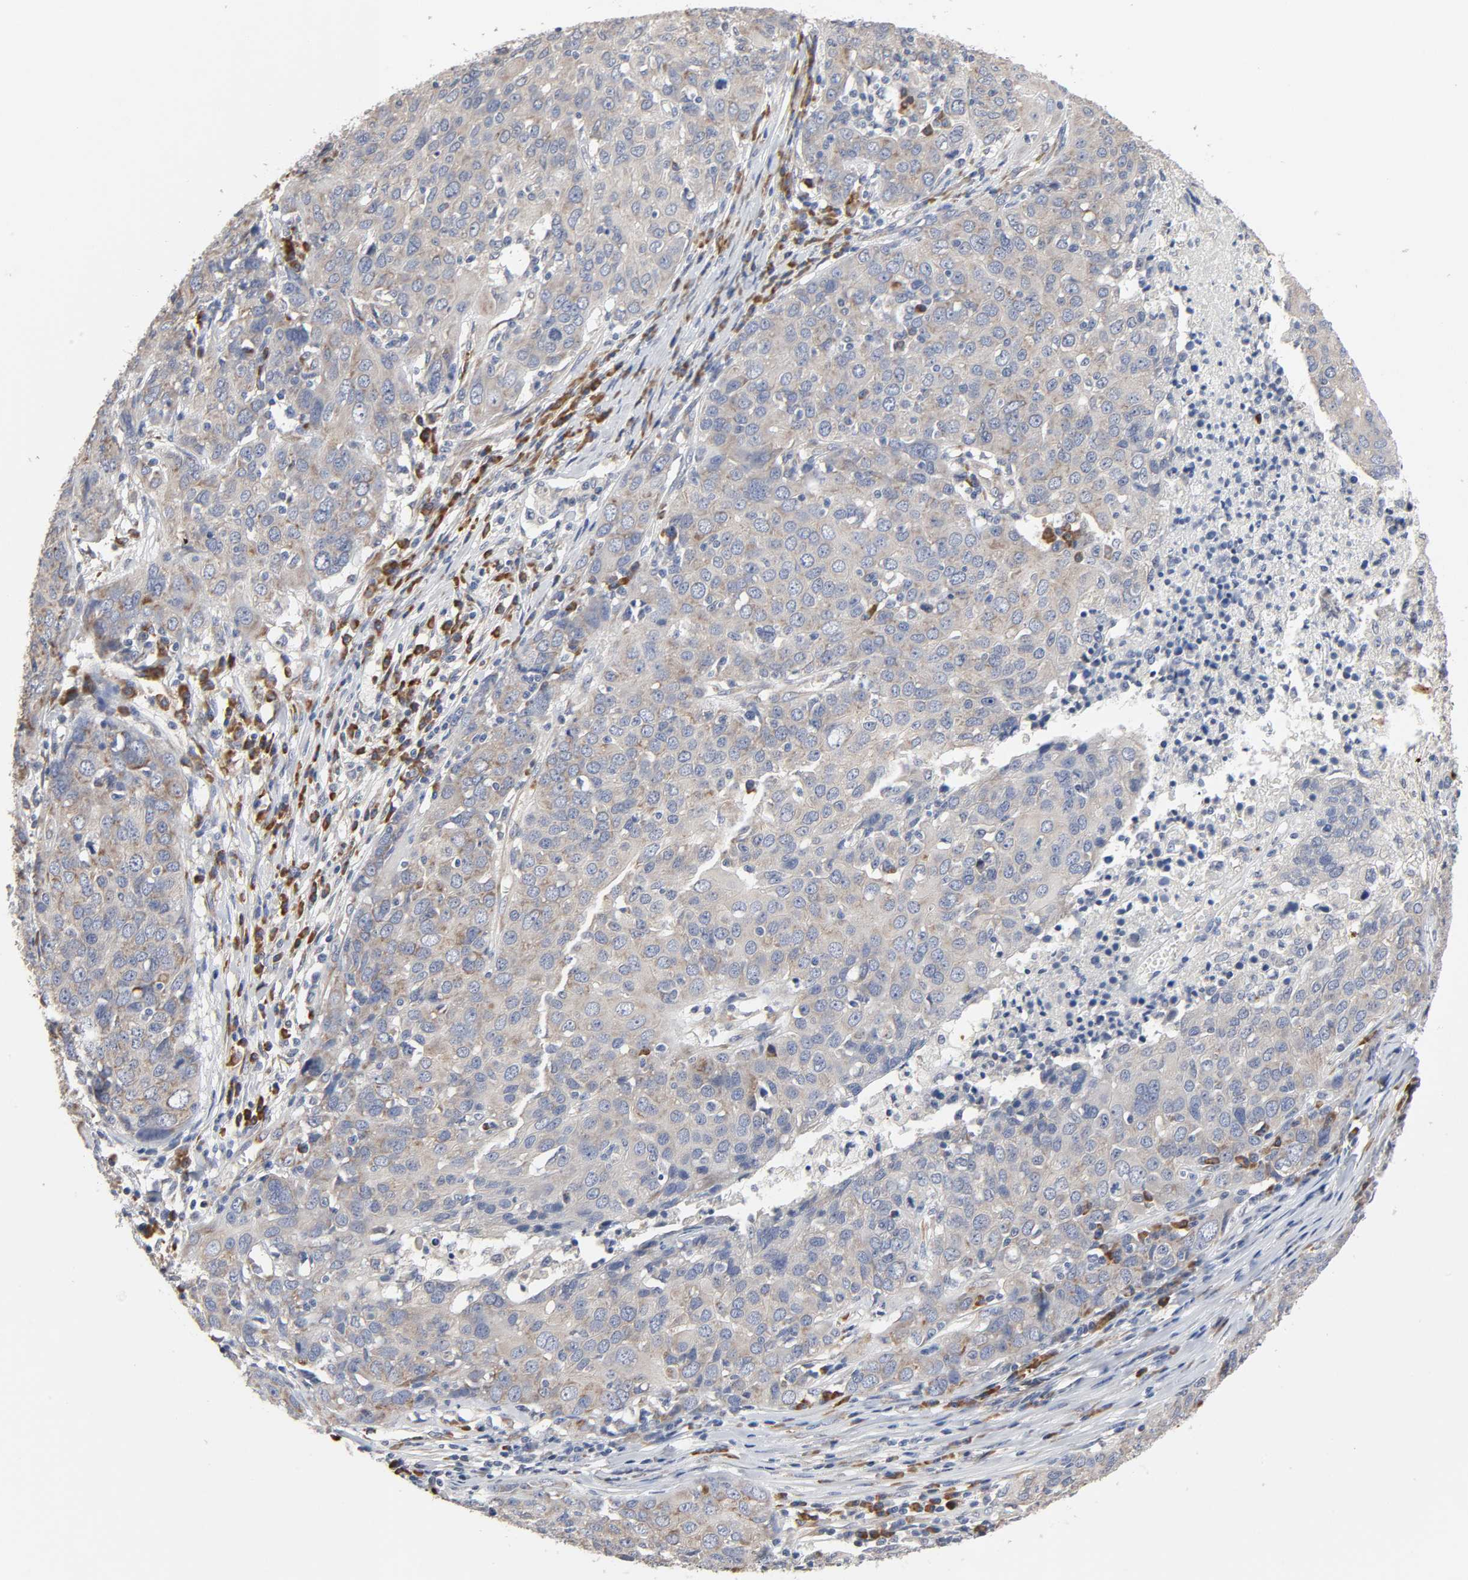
{"staining": {"intensity": "negative", "quantity": "none", "location": "none"}, "tissue": "ovarian cancer", "cell_type": "Tumor cells", "image_type": "cancer", "snomed": [{"axis": "morphology", "description": "Carcinoma, endometroid"}, {"axis": "topography", "description": "Ovary"}], "caption": "A high-resolution image shows immunohistochemistry (IHC) staining of ovarian cancer (endometroid carcinoma), which demonstrates no significant staining in tumor cells.", "gene": "HDLBP", "patient": {"sex": "female", "age": 50}}